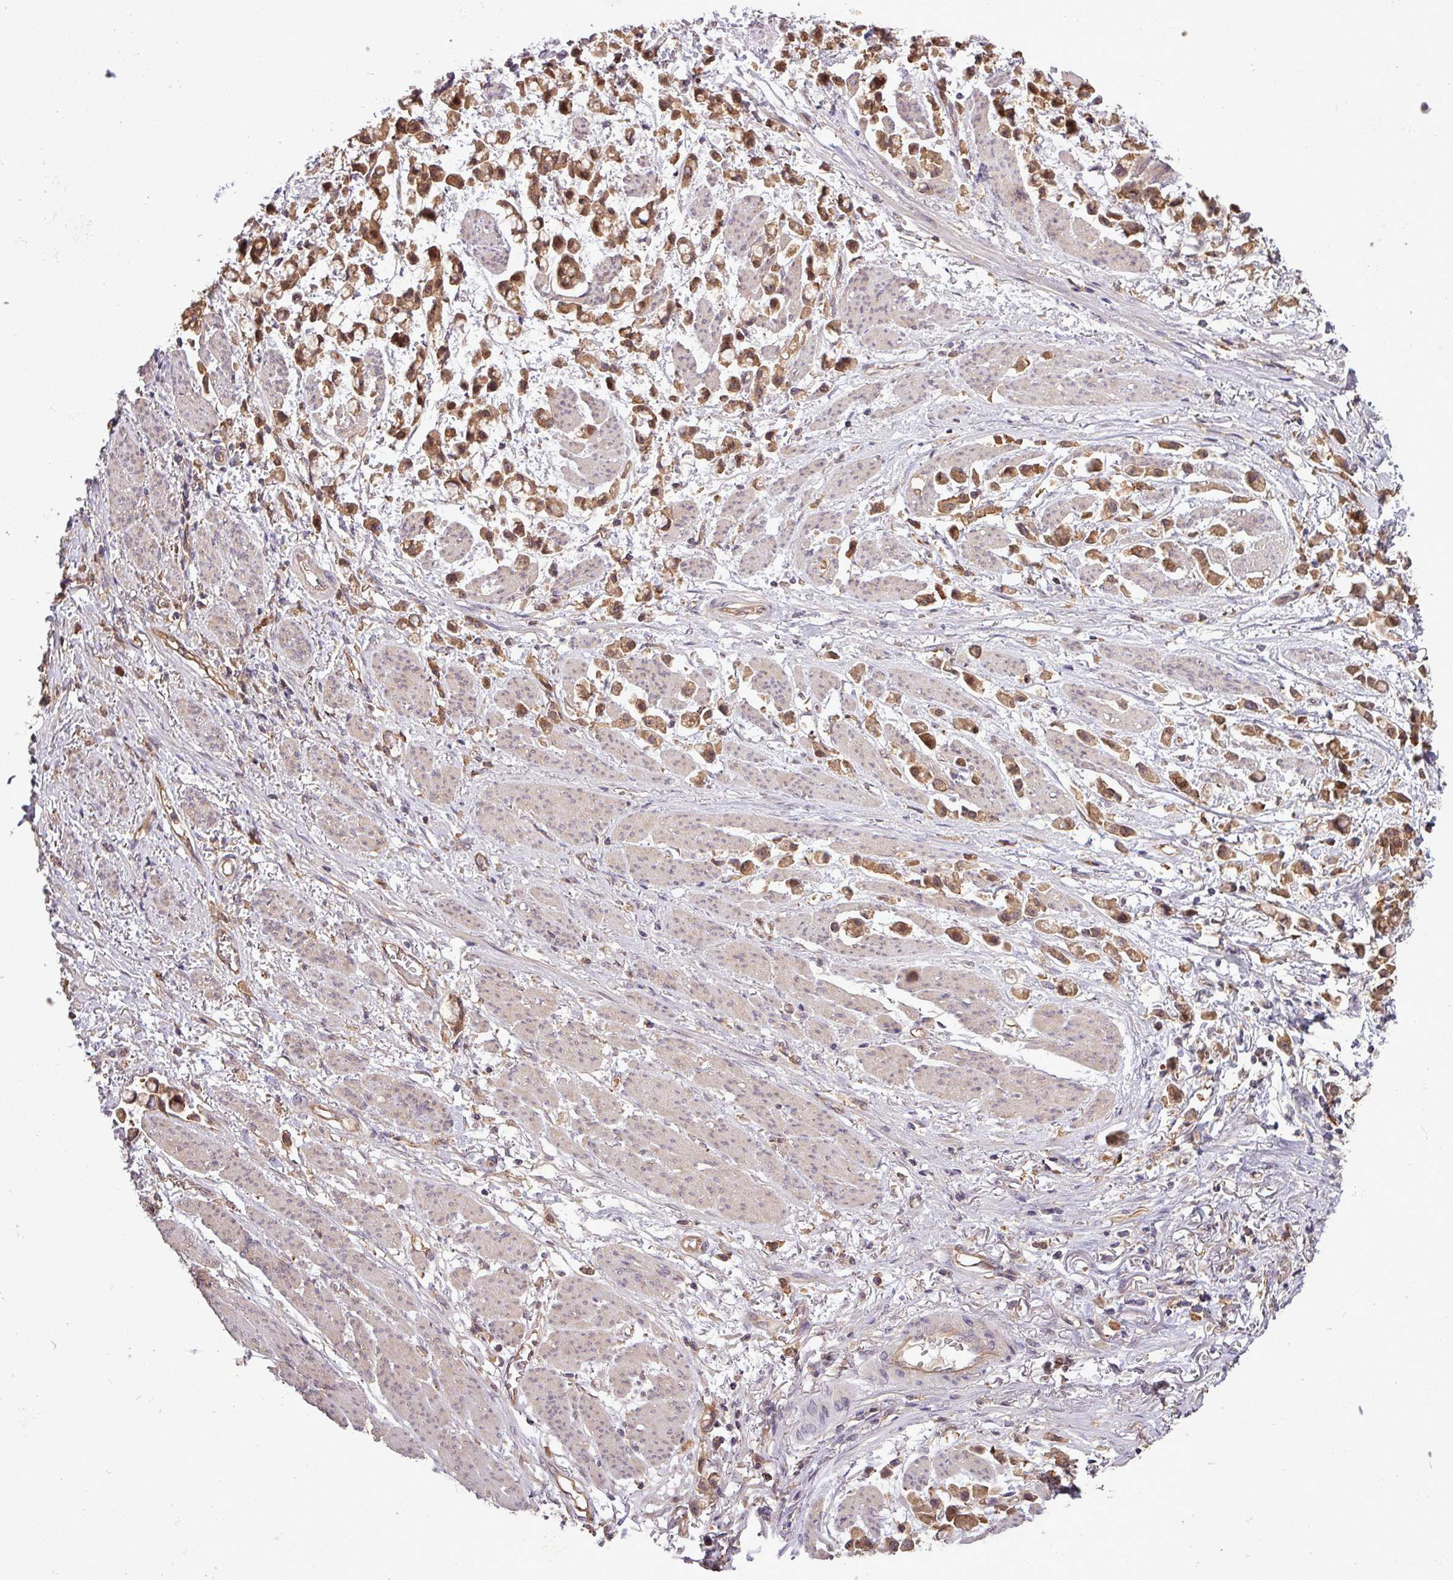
{"staining": {"intensity": "strong", "quantity": ">75%", "location": "cytoplasmic/membranous,nuclear"}, "tissue": "stomach cancer", "cell_type": "Tumor cells", "image_type": "cancer", "snomed": [{"axis": "morphology", "description": "Adenocarcinoma, NOS"}, {"axis": "topography", "description": "Stomach"}], "caption": "A high-resolution image shows IHC staining of stomach cancer (adenocarcinoma), which exhibits strong cytoplasmic/membranous and nuclear expression in about >75% of tumor cells. Nuclei are stained in blue.", "gene": "SIRPB2", "patient": {"sex": "female", "age": 81}}